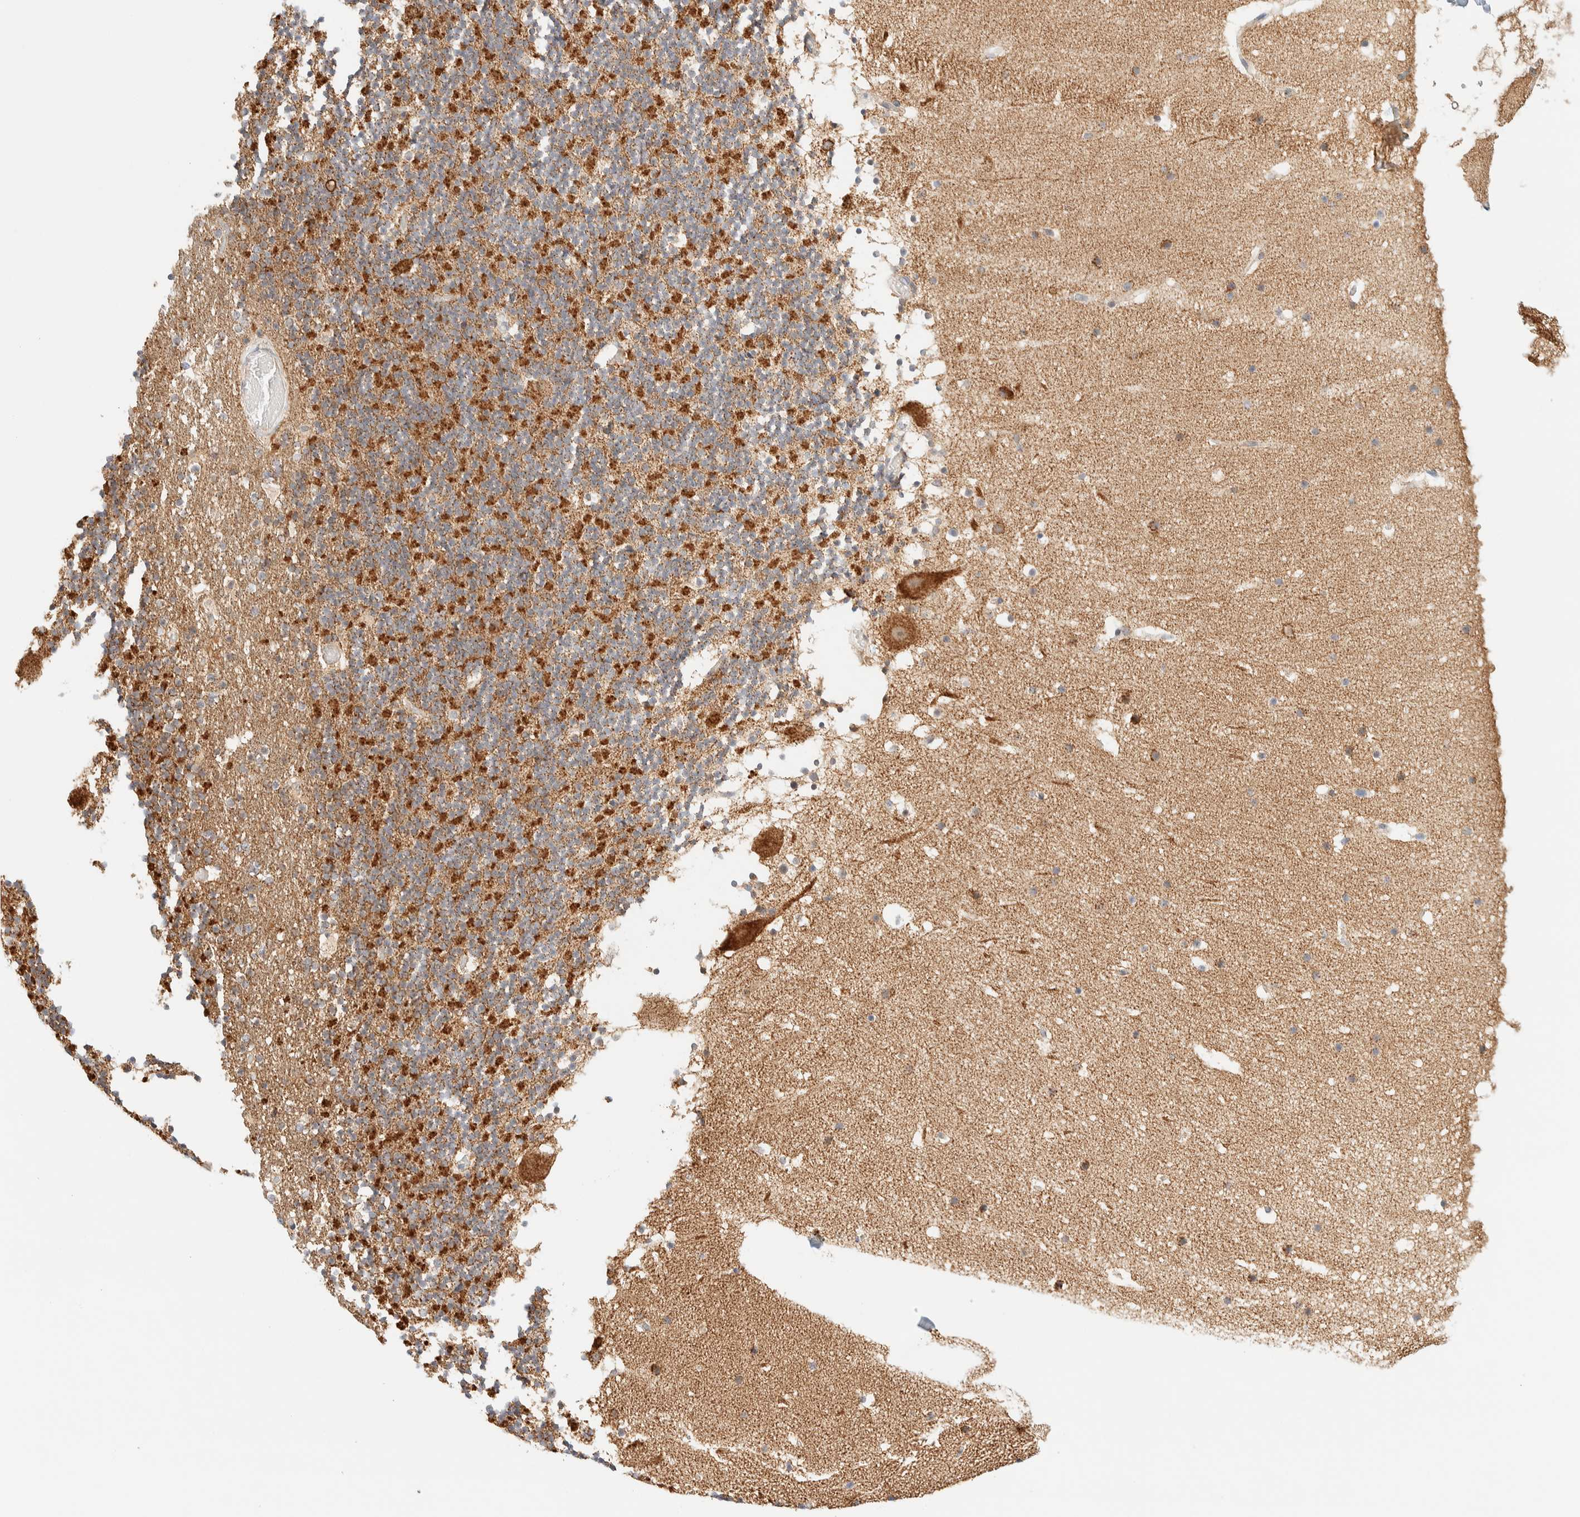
{"staining": {"intensity": "moderate", "quantity": ">75%", "location": "cytoplasmic/membranous"}, "tissue": "cerebellum", "cell_type": "Cells in granular layer", "image_type": "normal", "snomed": [{"axis": "morphology", "description": "Normal tissue, NOS"}, {"axis": "topography", "description": "Cerebellum"}], "caption": "Protein staining reveals moderate cytoplasmic/membranous positivity in about >75% of cells in granular layer in normal cerebellum.", "gene": "PPM1K", "patient": {"sex": "male", "age": 57}}